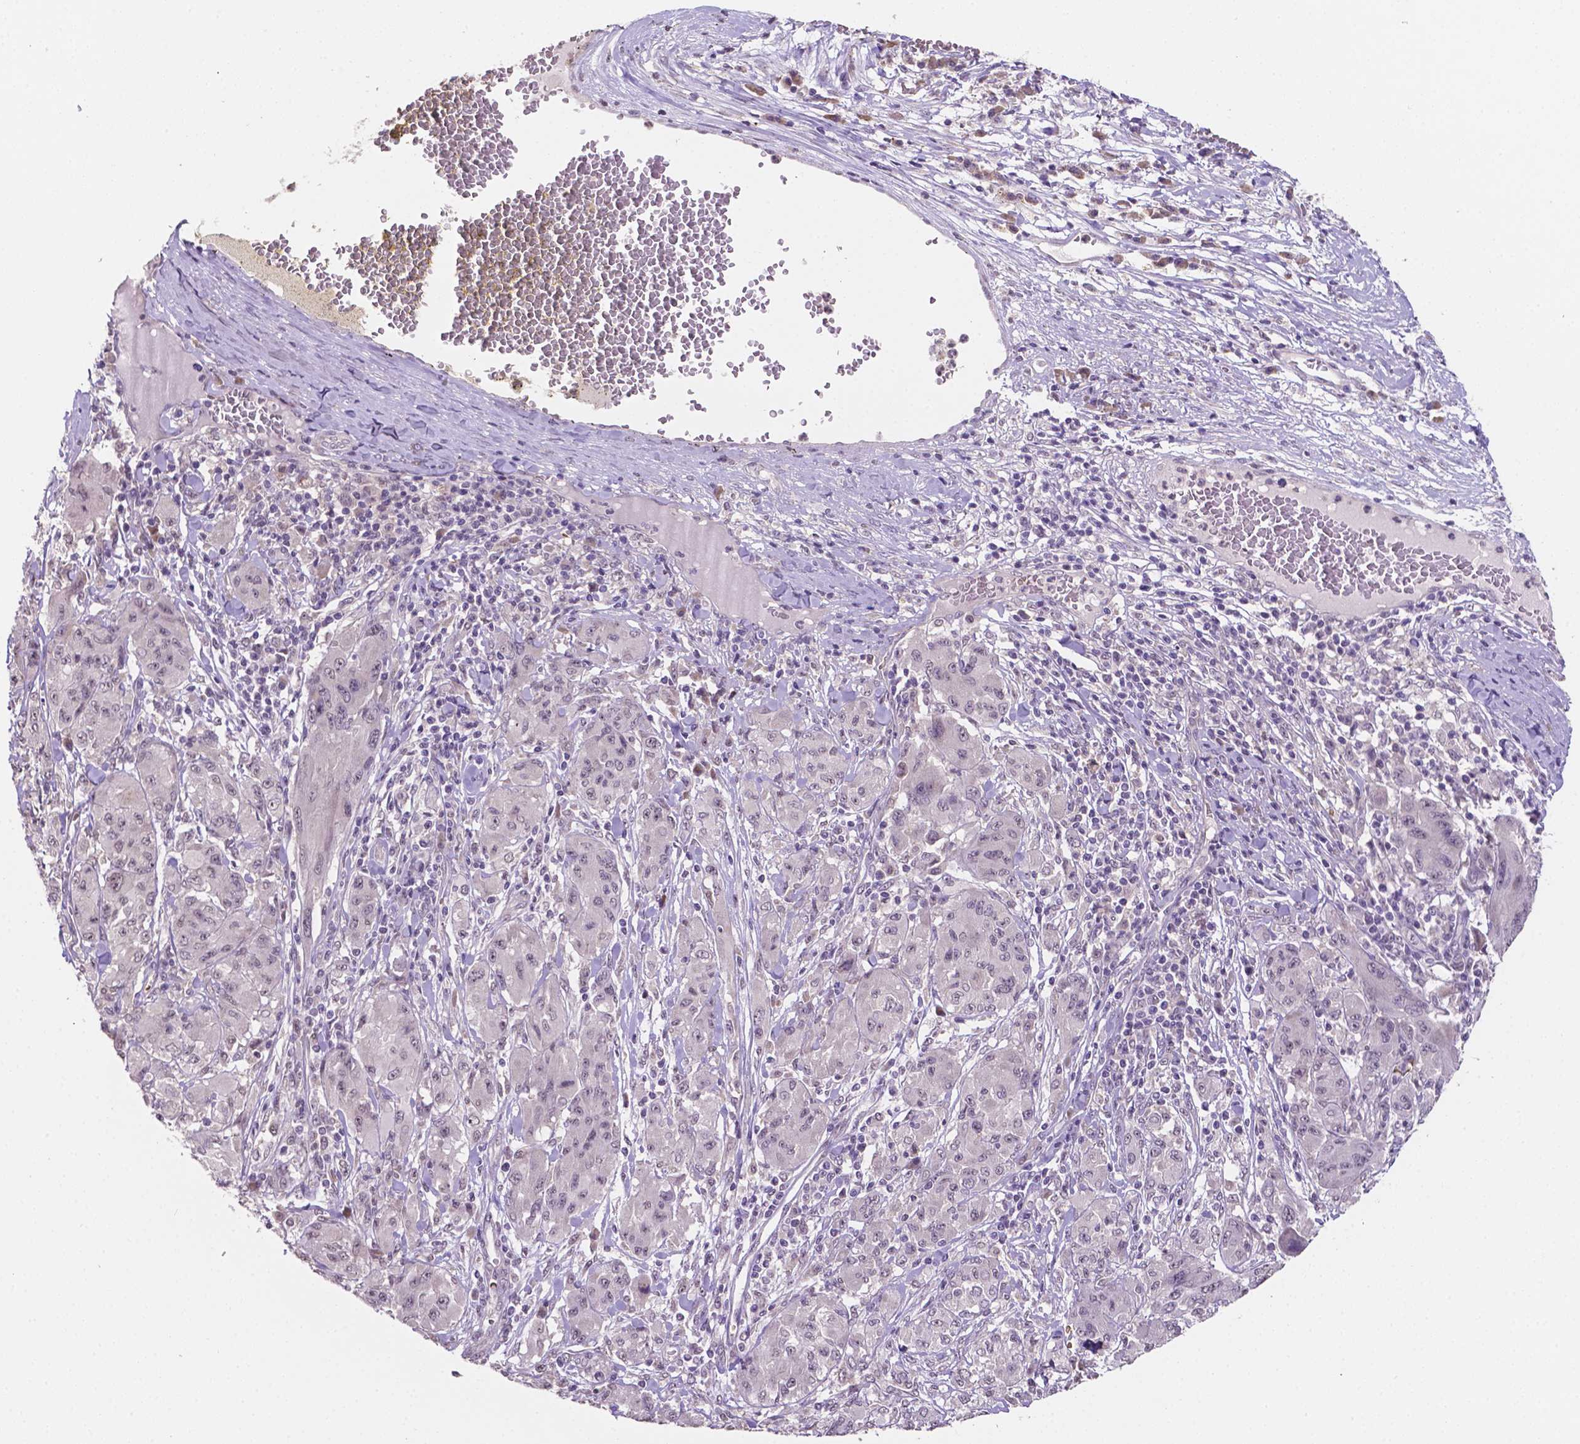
{"staining": {"intensity": "negative", "quantity": "none", "location": "none"}, "tissue": "melanoma", "cell_type": "Tumor cells", "image_type": "cancer", "snomed": [{"axis": "morphology", "description": "Malignant melanoma, NOS"}, {"axis": "topography", "description": "Skin"}], "caption": "Immunohistochemical staining of melanoma exhibits no significant staining in tumor cells.", "gene": "SHLD3", "patient": {"sex": "female", "age": 91}}